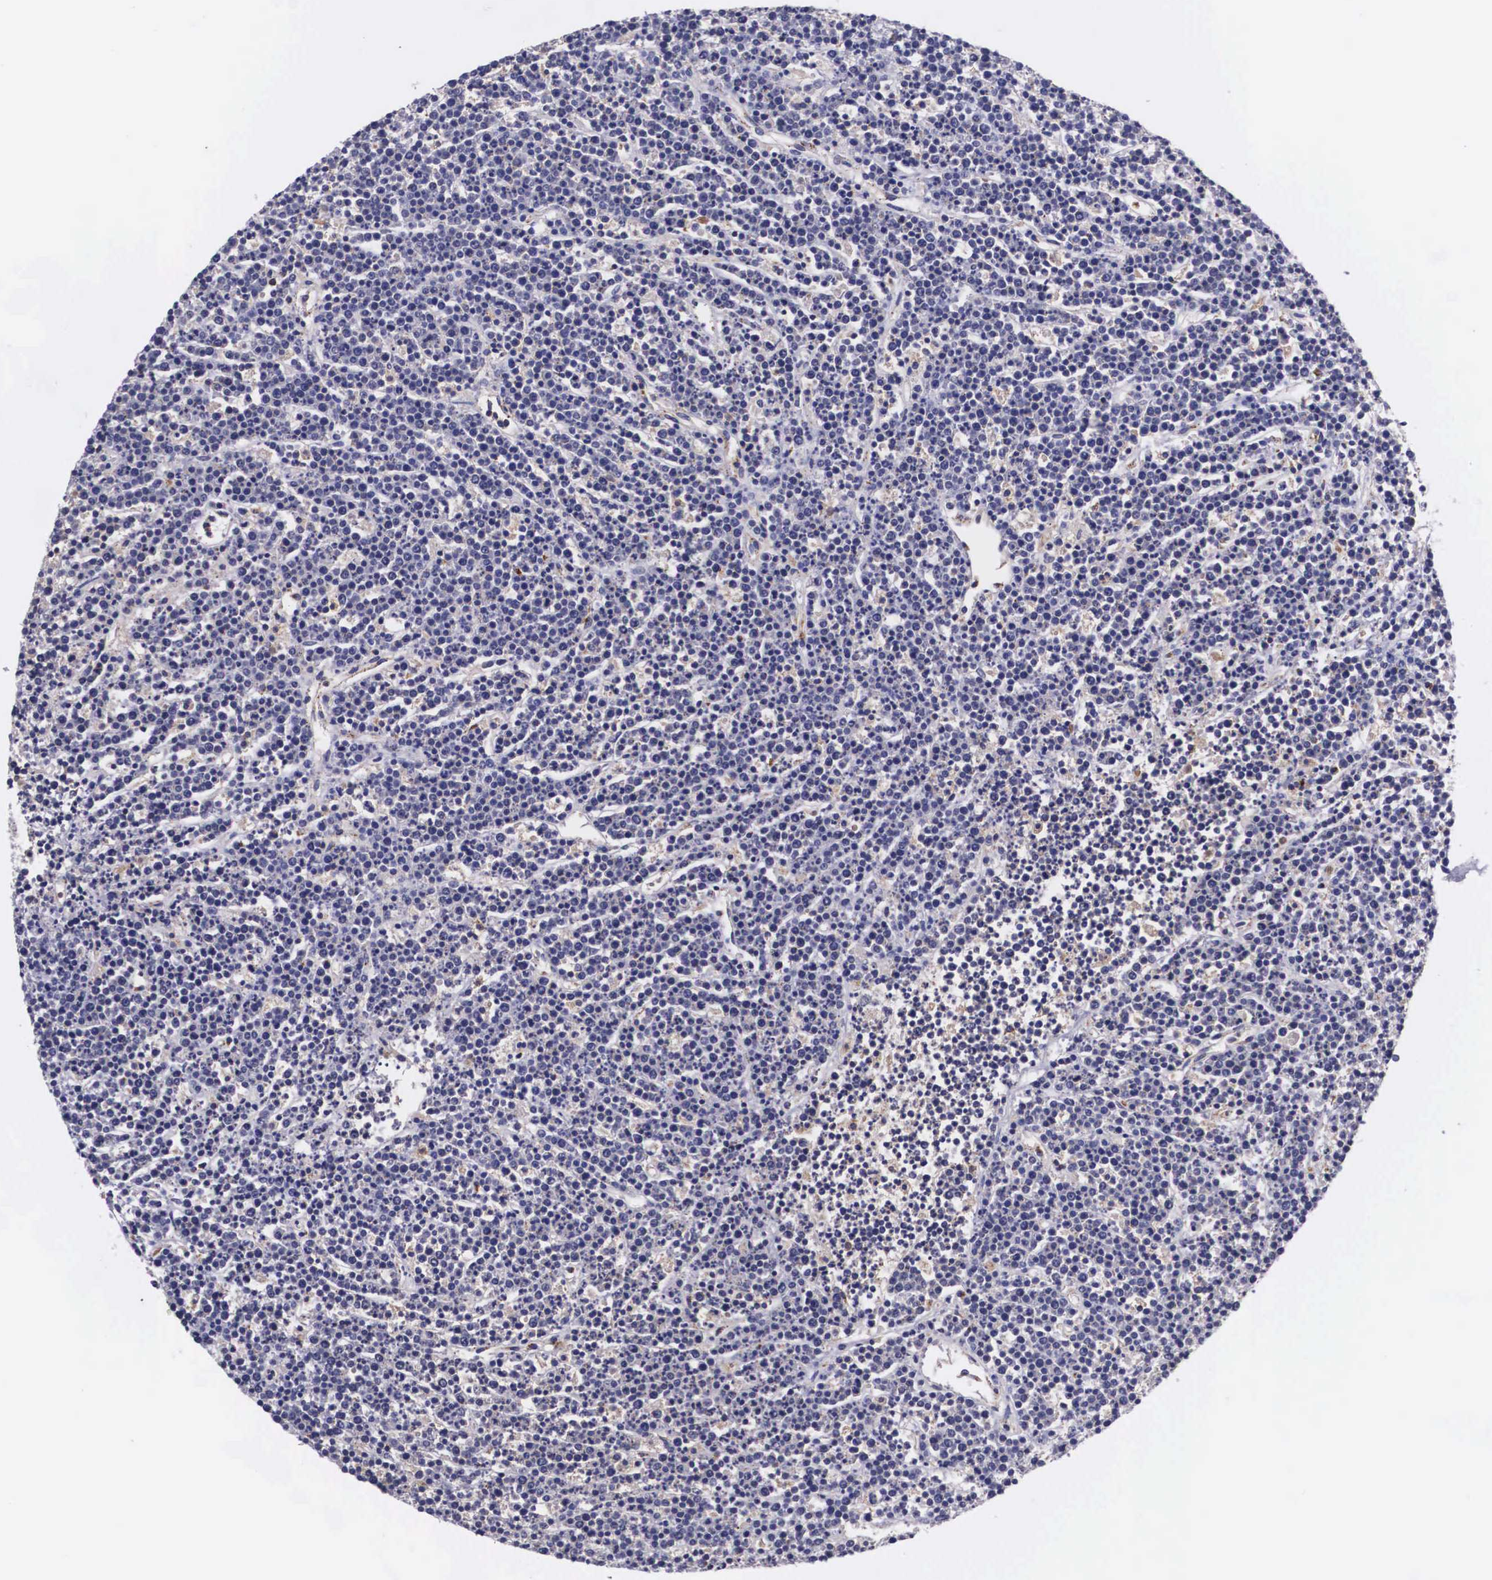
{"staining": {"intensity": "weak", "quantity": "<25%", "location": "cytoplasmic/membranous"}, "tissue": "lymphoma", "cell_type": "Tumor cells", "image_type": "cancer", "snomed": [{"axis": "morphology", "description": "Malignant lymphoma, non-Hodgkin's type, High grade"}, {"axis": "topography", "description": "Ovary"}], "caption": "Histopathology image shows no significant protein staining in tumor cells of high-grade malignant lymphoma, non-Hodgkin's type.", "gene": "NAGA", "patient": {"sex": "female", "age": 56}}